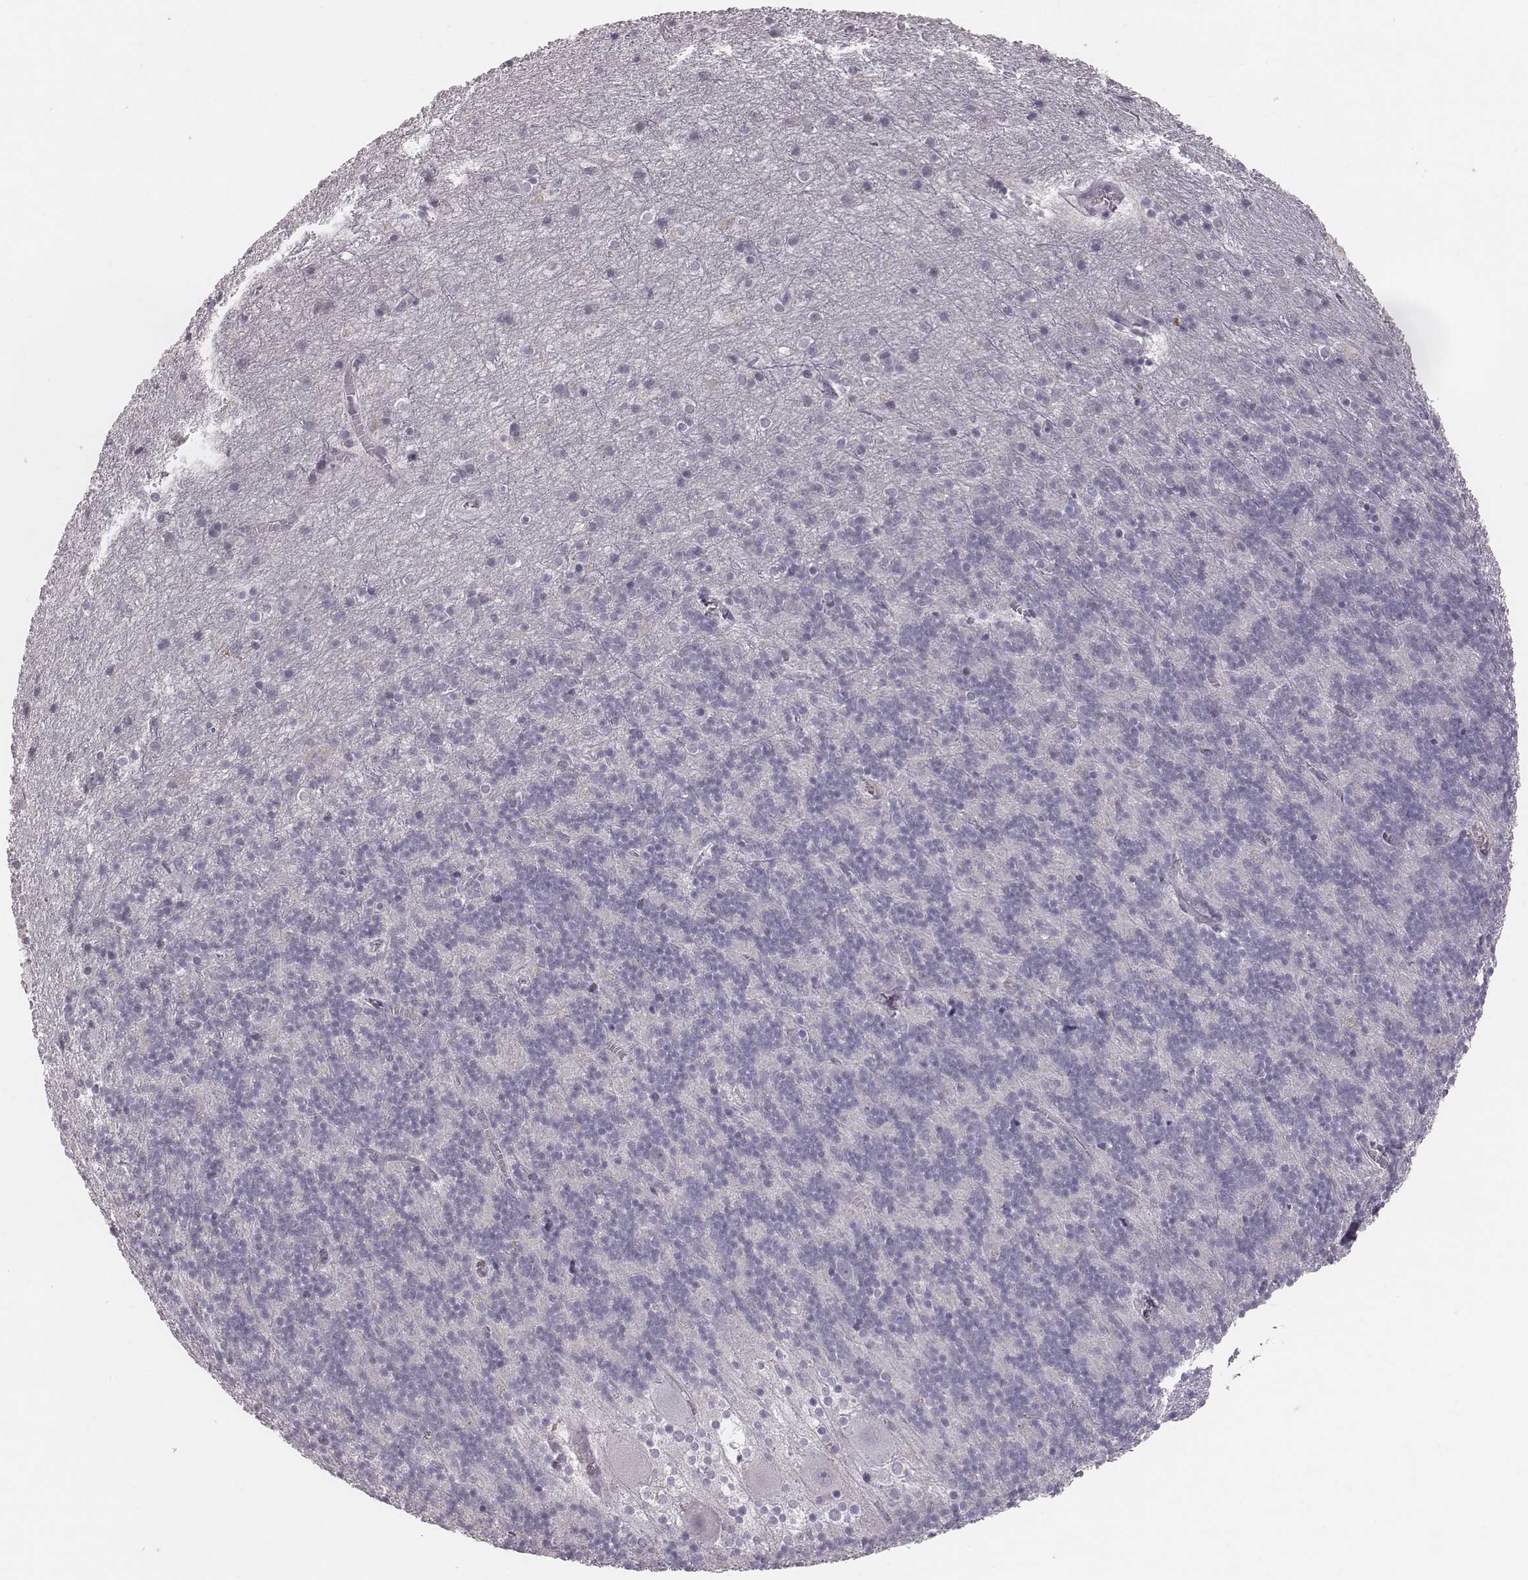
{"staining": {"intensity": "negative", "quantity": "none", "location": "none"}, "tissue": "cerebellum", "cell_type": "Cells in granular layer", "image_type": "normal", "snomed": [{"axis": "morphology", "description": "Normal tissue, NOS"}, {"axis": "topography", "description": "Cerebellum"}], "caption": "DAB (3,3'-diaminobenzidine) immunohistochemical staining of unremarkable cerebellum exhibits no significant staining in cells in granular layer.", "gene": "CFTR", "patient": {"sex": "male", "age": 70}}